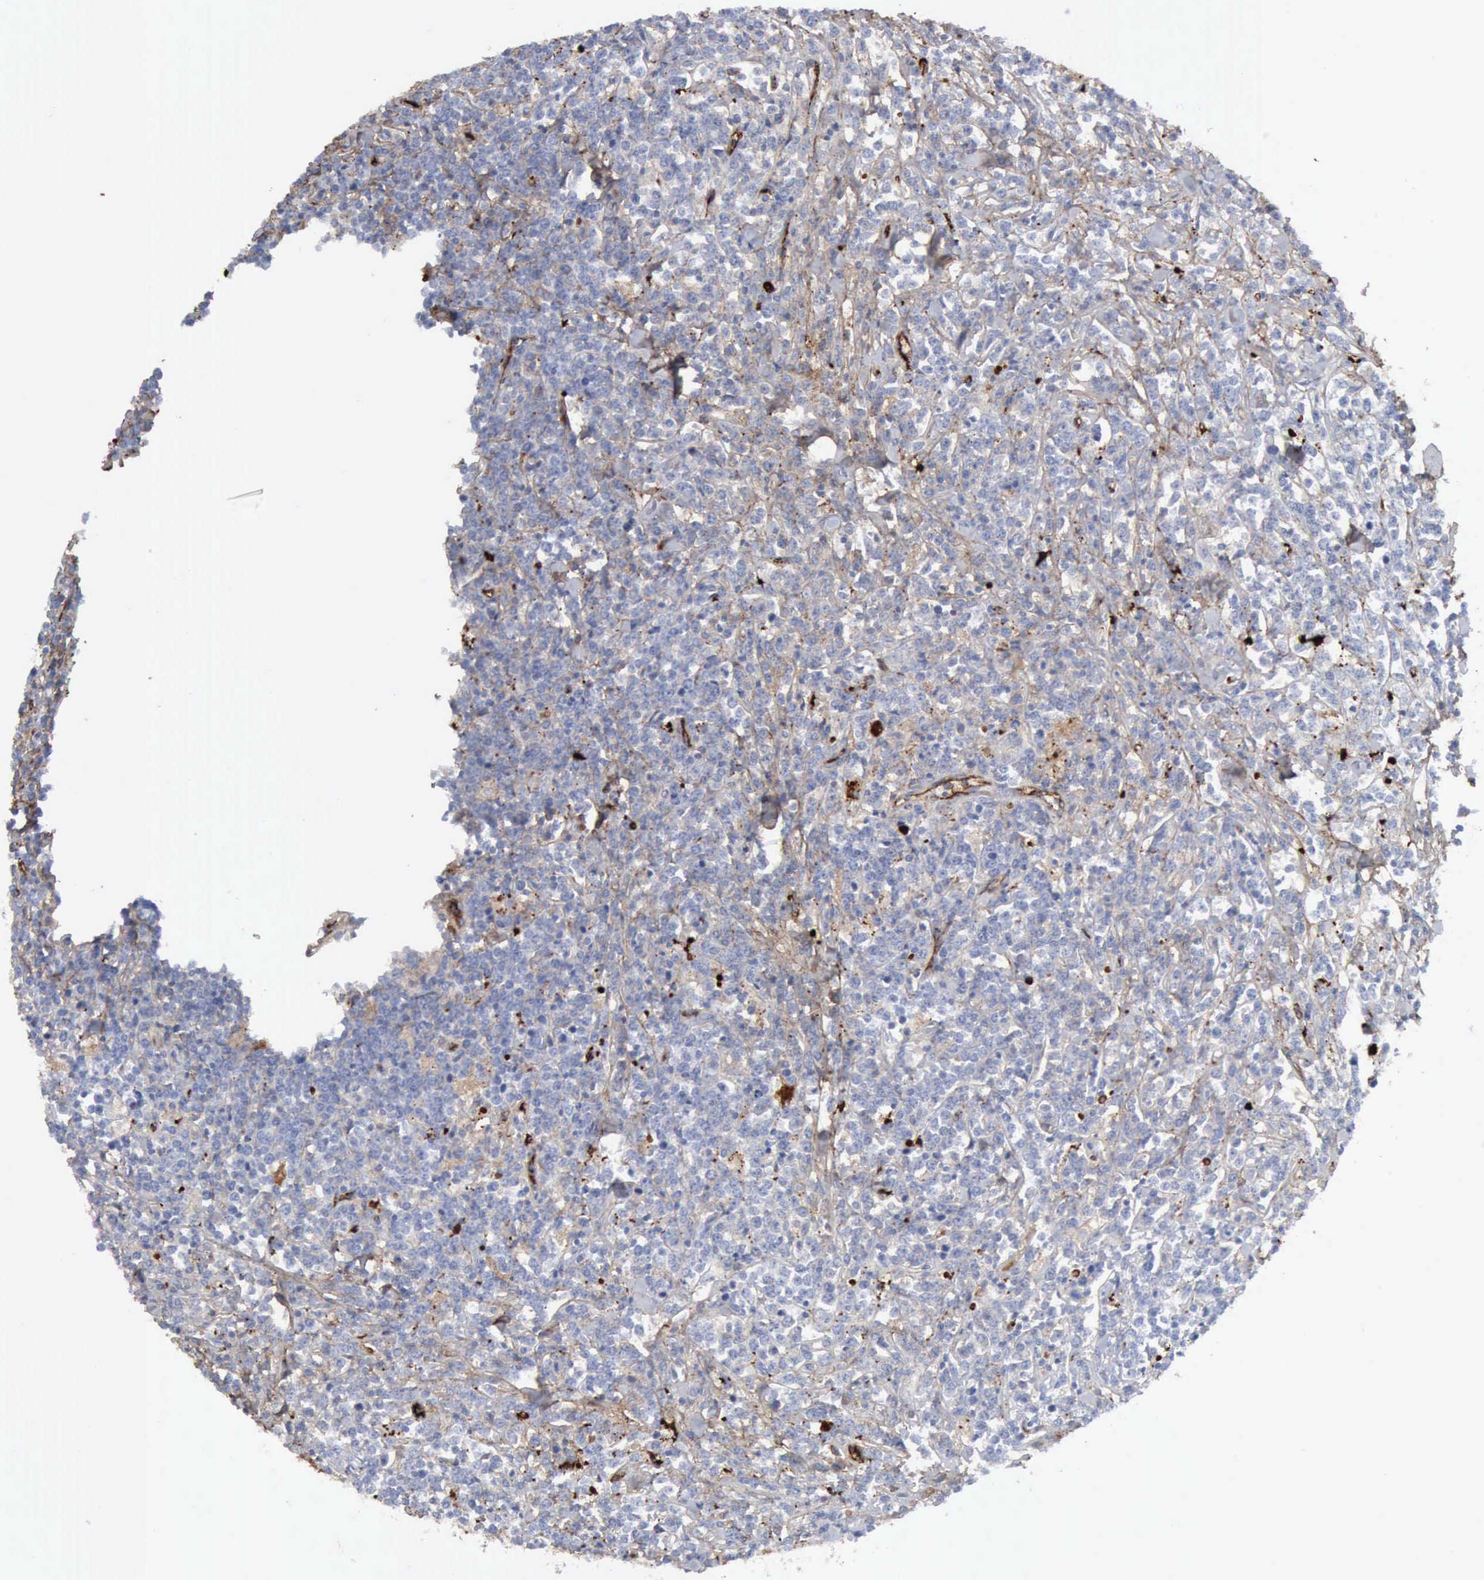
{"staining": {"intensity": "negative", "quantity": "none", "location": "none"}, "tissue": "lymphoma", "cell_type": "Tumor cells", "image_type": "cancer", "snomed": [{"axis": "morphology", "description": "Malignant lymphoma, non-Hodgkin's type, High grade"}, {"axis": "topography", "description": "Small intestine"}, {"axis": "topography", "description": "Colon"}], "caption": "Micrograph shows no significant protein expression in tumor cells of high-grade malignant lymphoma, non-Hodgkin's type.", "gene": "C4BPA", "patient": {"sex": "male", "age": 8}}